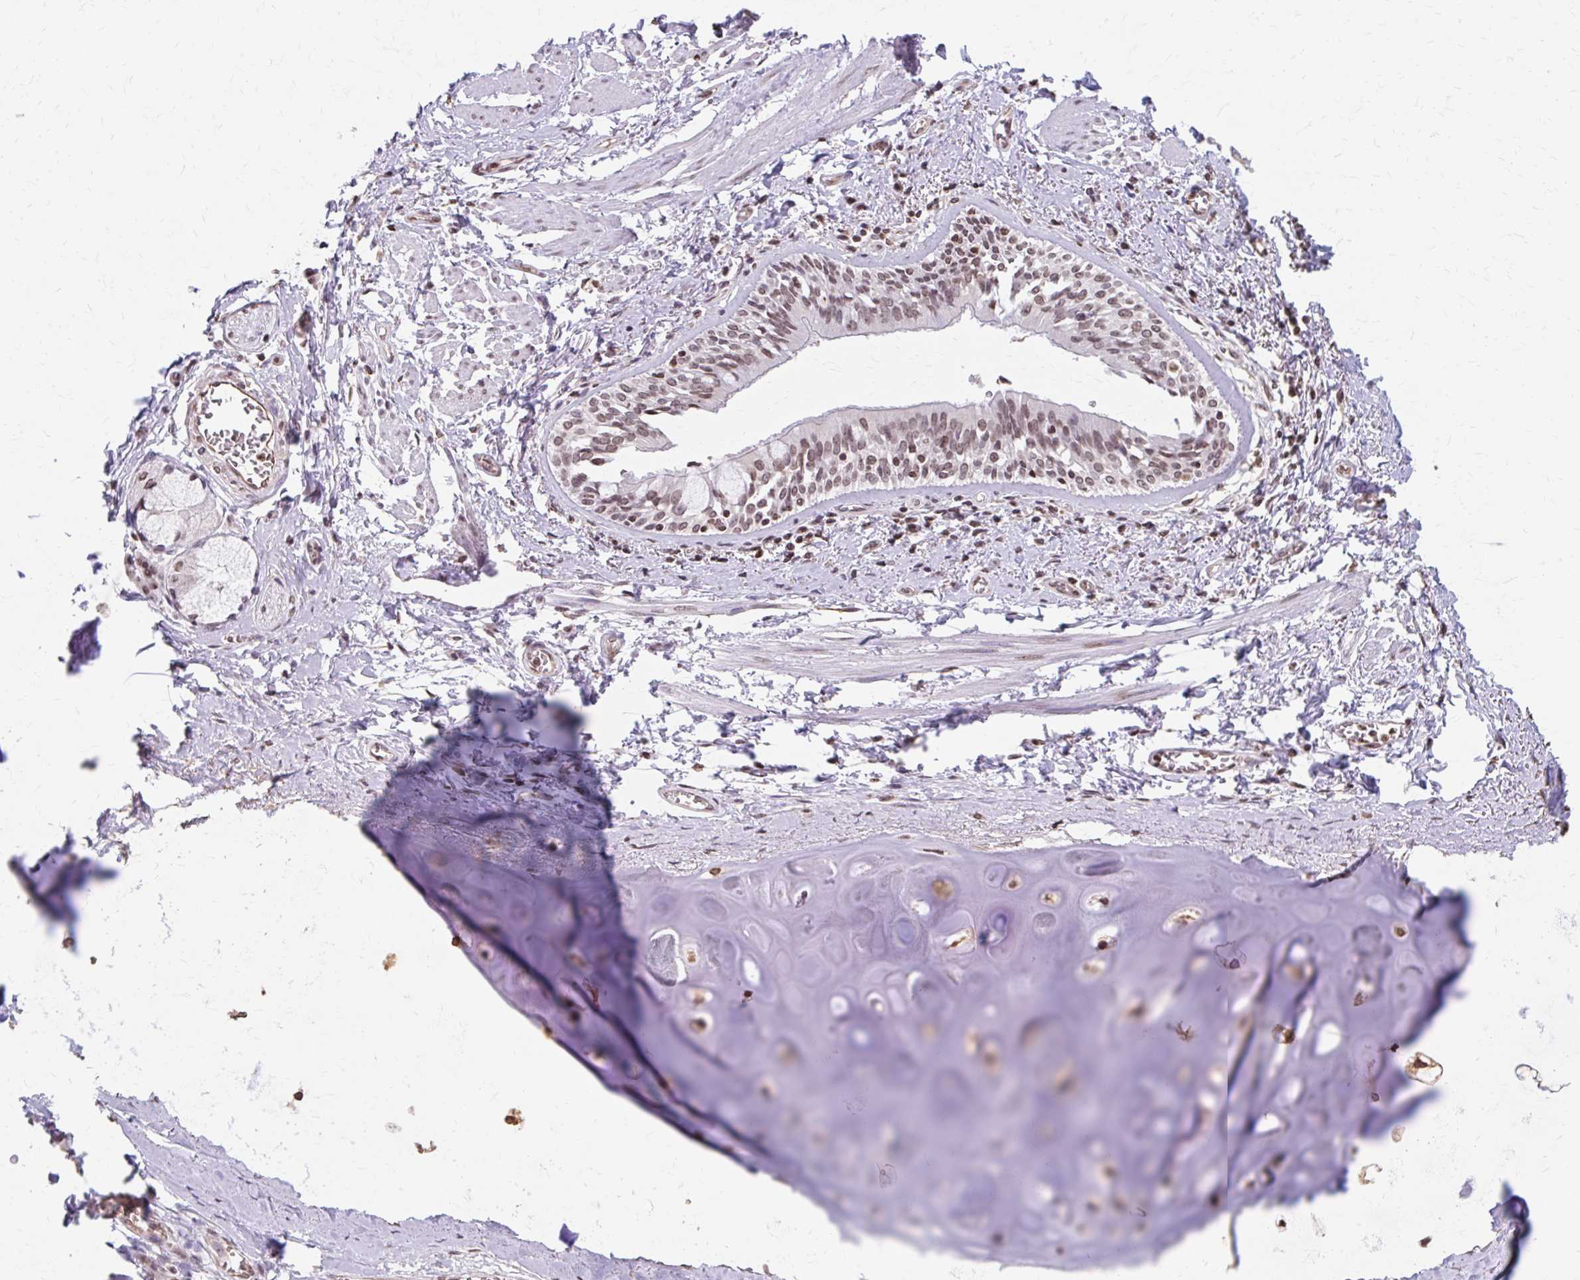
{"staining": {"intensity": "moderate", "quantity": "25%-75%", "location": "nuclear"}, "tissue": "adipose tissue", "cell_type": "Adipocytes", "image_type": "normal", "snomed": [{"axis": "morphology", "description": "Normal tissue, NOS"}, {"axis": "morphology", "description": "Degeneration, NOS"}, {"axis": "topography", "description": "Cartilage tissue"}, {"axis": "topography", "description": "Lung"}], "caption": "A histopathology image of human adipose tissue stained for a protein reveals moderate nuclear brown staining in adipocytes. Nuclei are stained in blue.", "gene": "ORC3", "patient": {"sex": "female", "age": 61}}